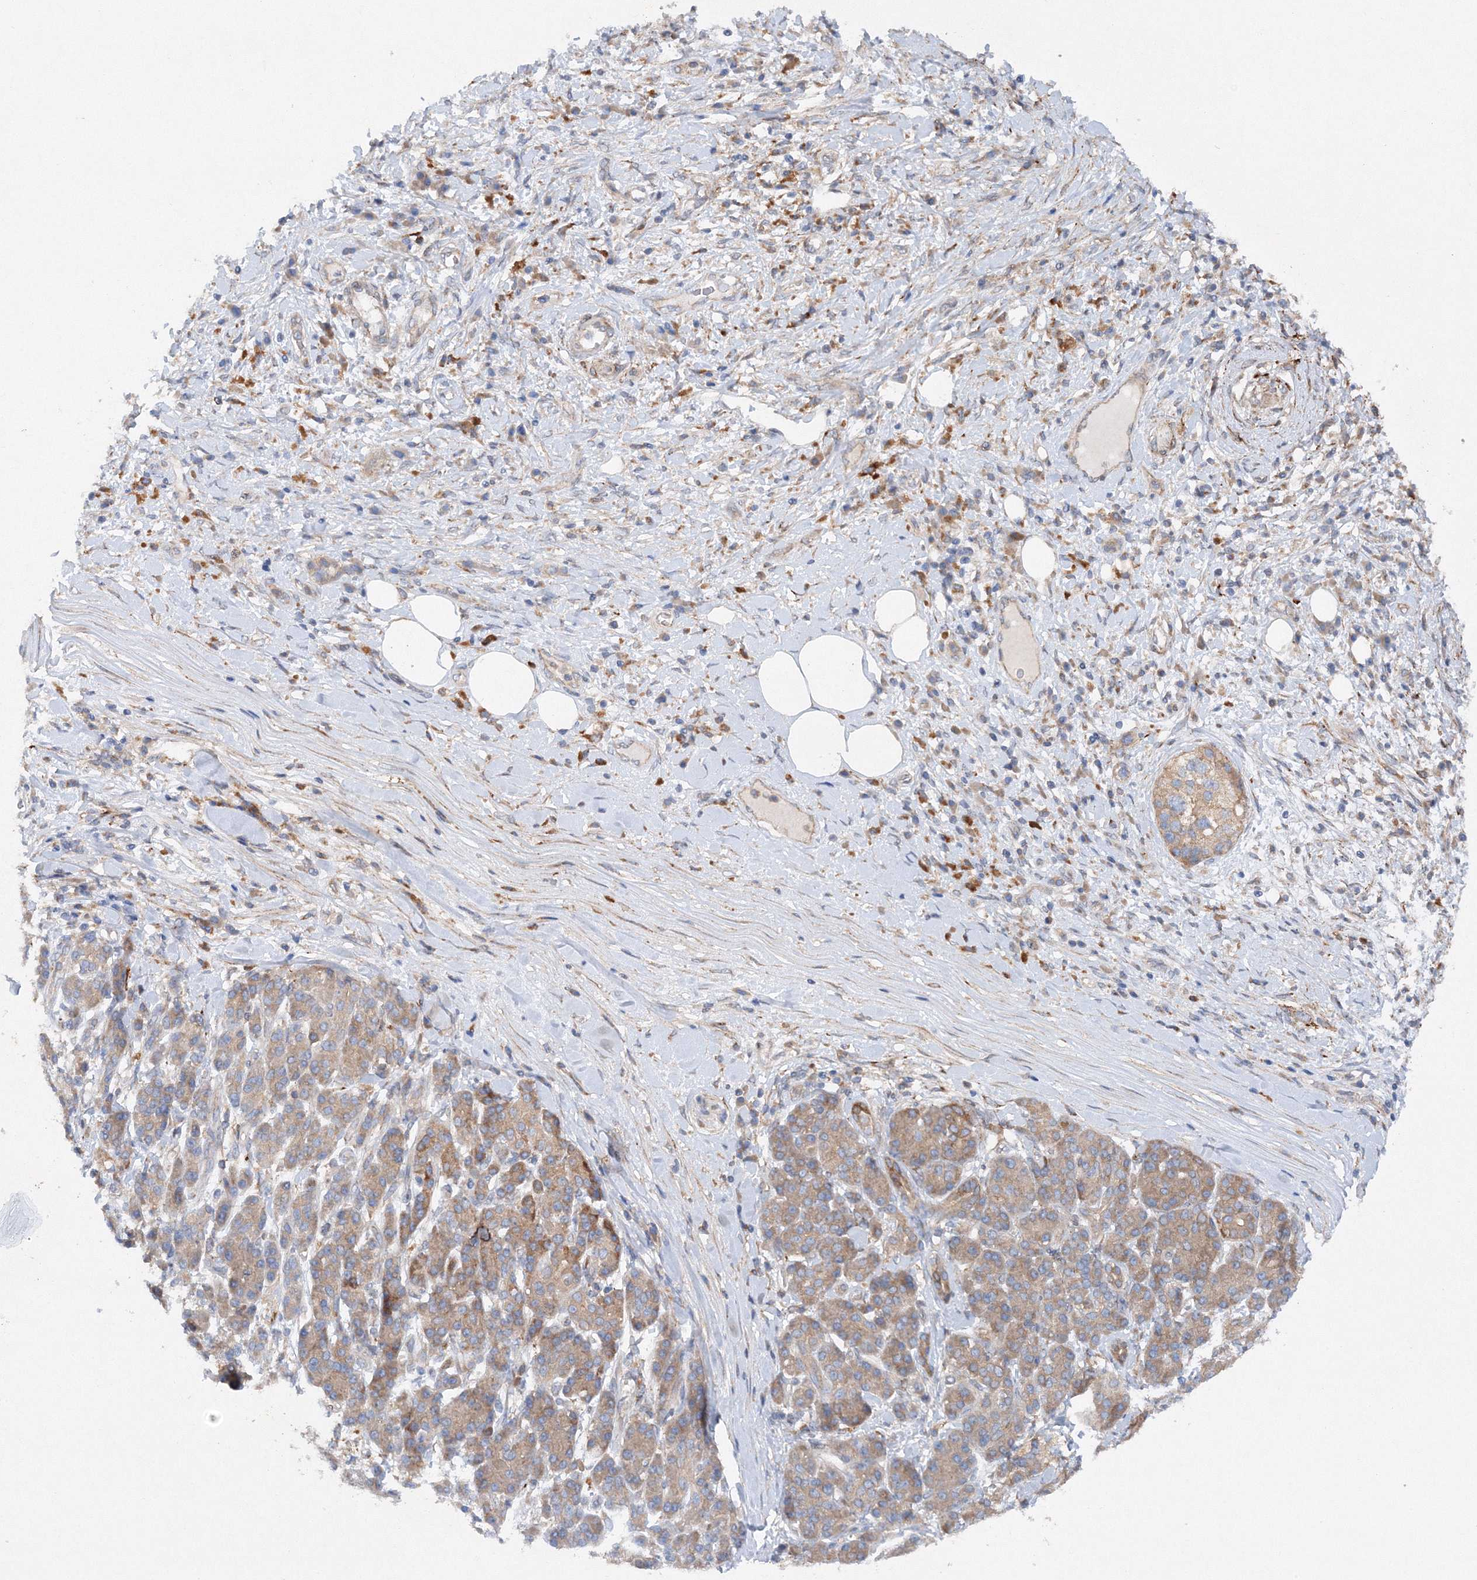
{"staining": {"intensity": "moderate", "quantity": ">75%", "location": "cytoplasmic/membranous"}, "tissue": "pancreatic cancer", "cell_type": "Tumor cells", "image_type": "cancer", "snomed": [{"axis": "morphology", "description": "Adenocarcinoma, NOS"}, {"axis": "topography", "description": "Pancreas"}], "caption": "Immunohistochemical staining of human pancreatic cancer (adenocarcinoma) demonstrates medium levels of moderate cytoplasmic/membranous protein staining in about >75% of tumor cells. (DAB (3,3'-diaminobenzidine) = brown stain, brightfield microscopy at high magnification).", "gene": "SLC36A1", "patient": {"sex": "female", "age": 56}}